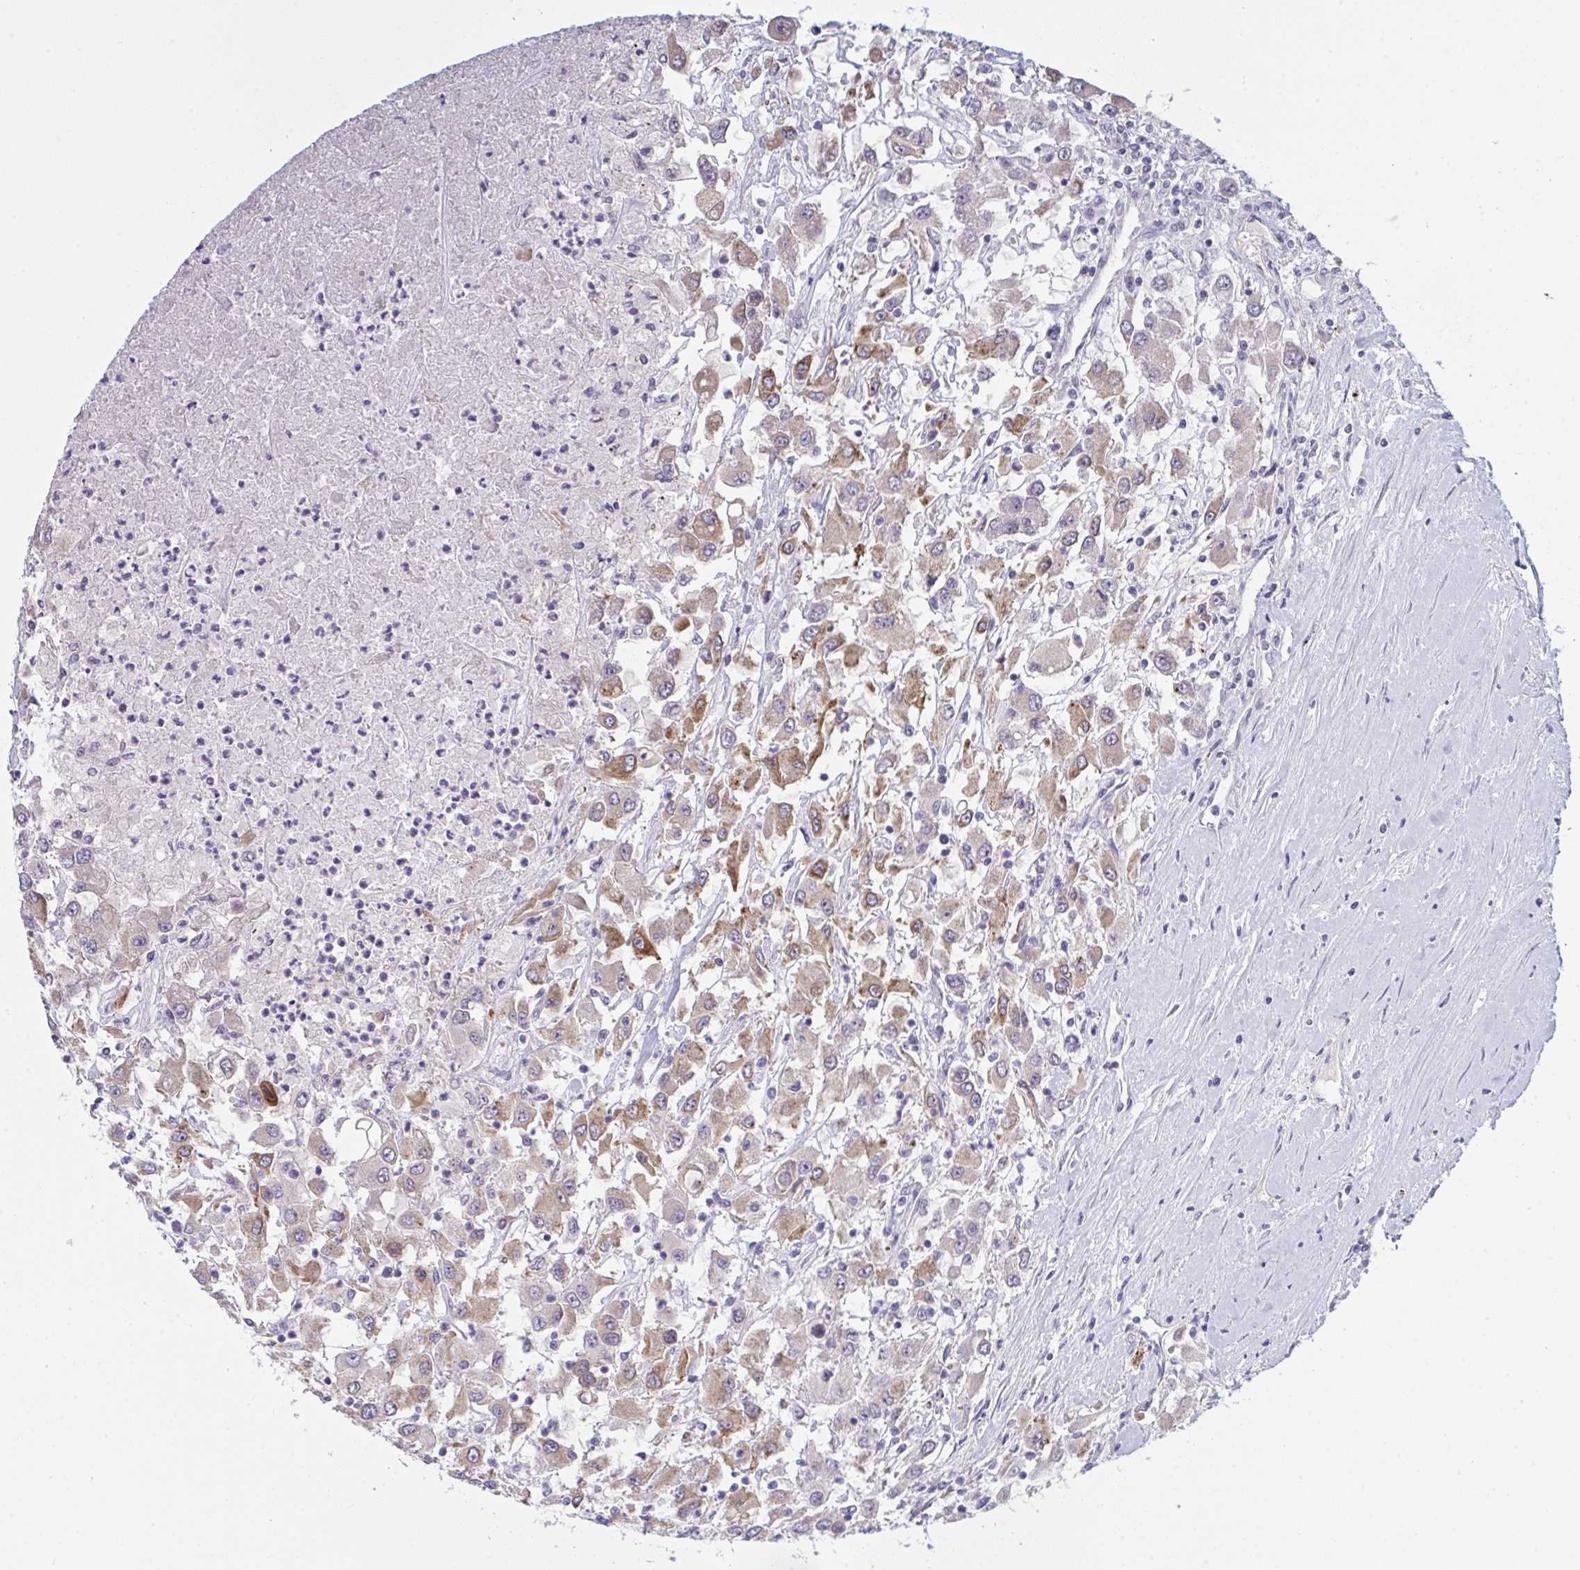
{"staining": {"intensity": "moderate", "quantity": "25%-75%", "location": "cytoplasmic/membranous"}, "tissue": "renal cancer", "cell_type": "Tumor cells", "image_type": "cancer", "snomed": [{"axis": "morphology", "description": "Adenocarcinoma, NOS"}, {"axis": "topography", "description": "Kidney"}], "caption": "Renal adenocarcinoma tissue reveals moderate cytoplasmic/membranous staining in about 25%-75% of tumor cells", "gene": "ZNF784", "patient": {"sex": "female", "age": 67}}